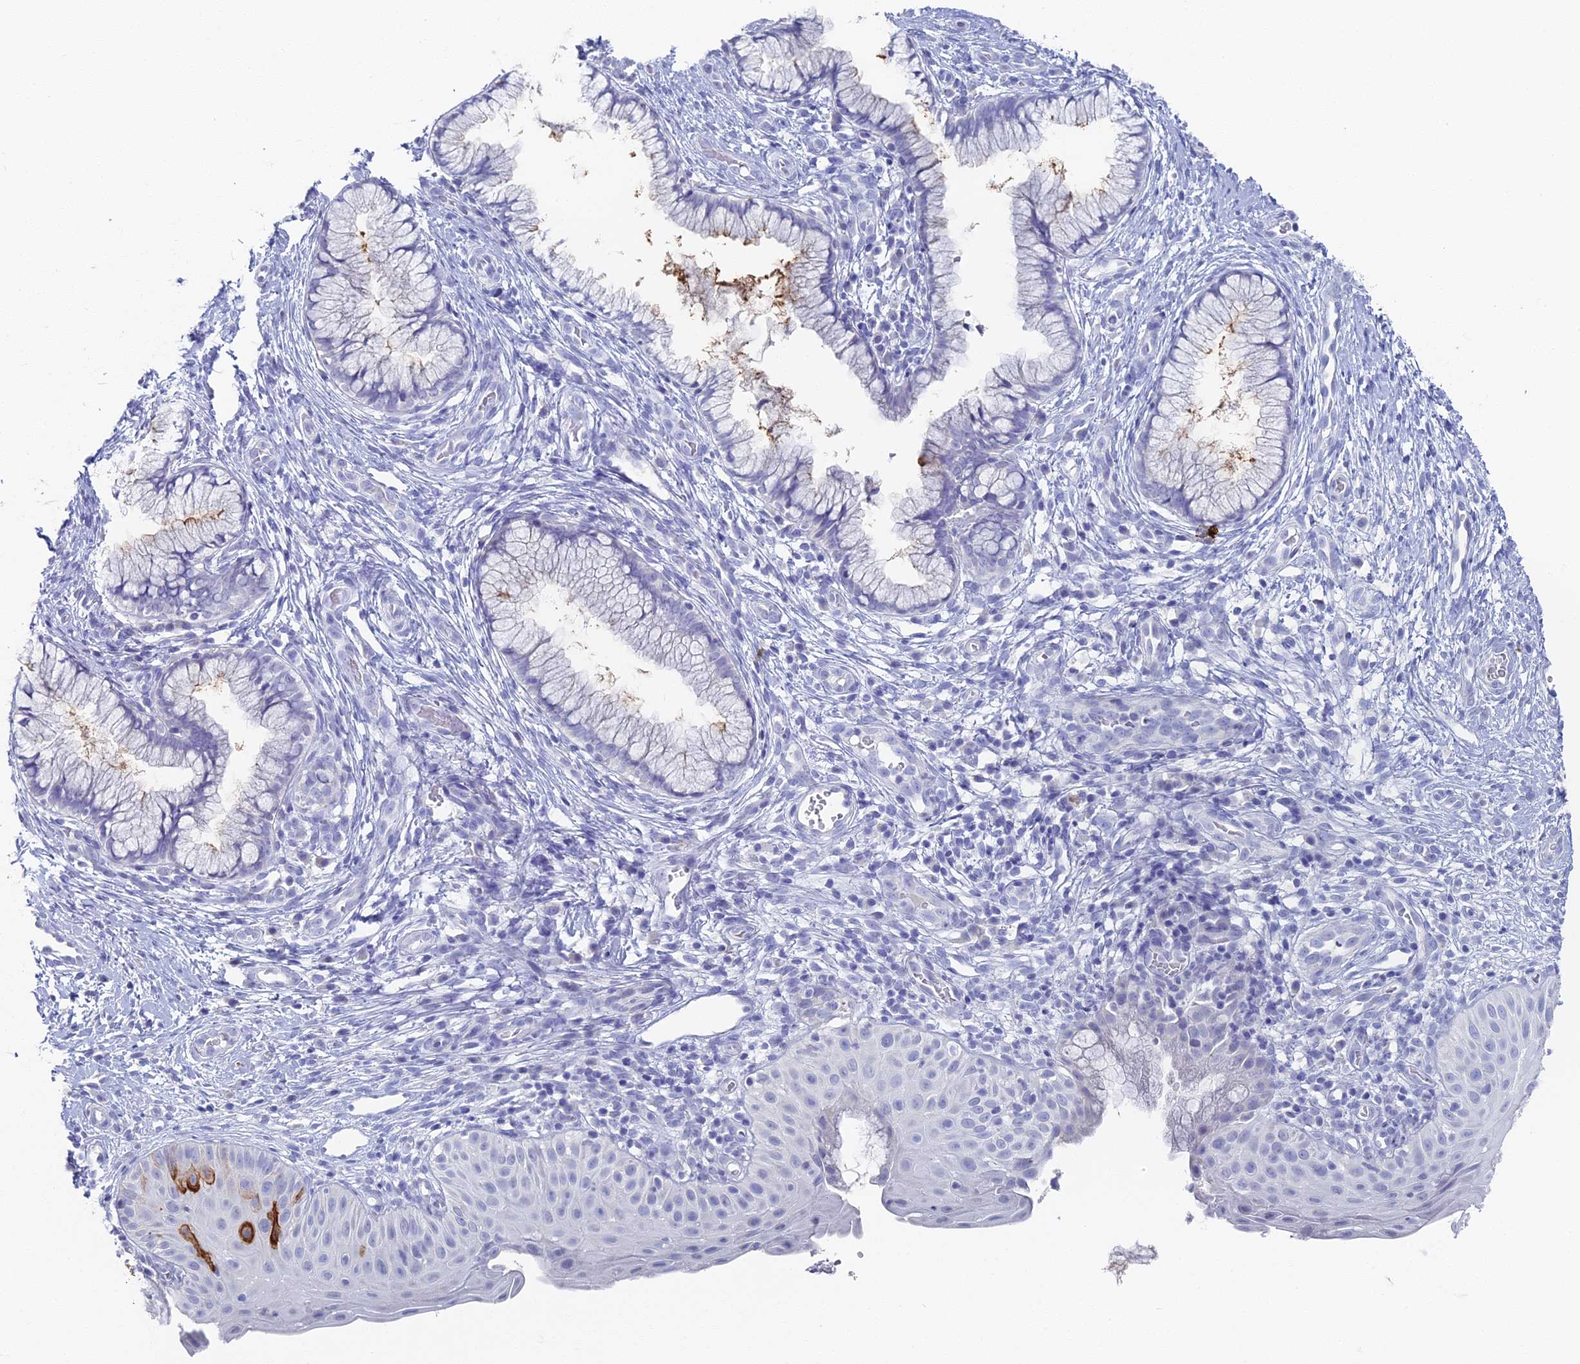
{"staining": {"intensity": "strong", "quantity": "<25%", "location": "cytoplasmic/membranous"}, "tissue": "cervix", "cell_type": "Glandular cells", "image_type": "normal", "snomed": [{"axis": "morphology", "description": "Normal tissue, NOS"}, {"axis": "topography", "description": "Cervix"}], "caption": "This is a micrograph of IHC staining of unremarkable cervix, which shows strong positivity in the cytoplasmic/membranous of glandular cells.", "gene": "ALPP", "patient": {"sex": "female", "age": 36}}